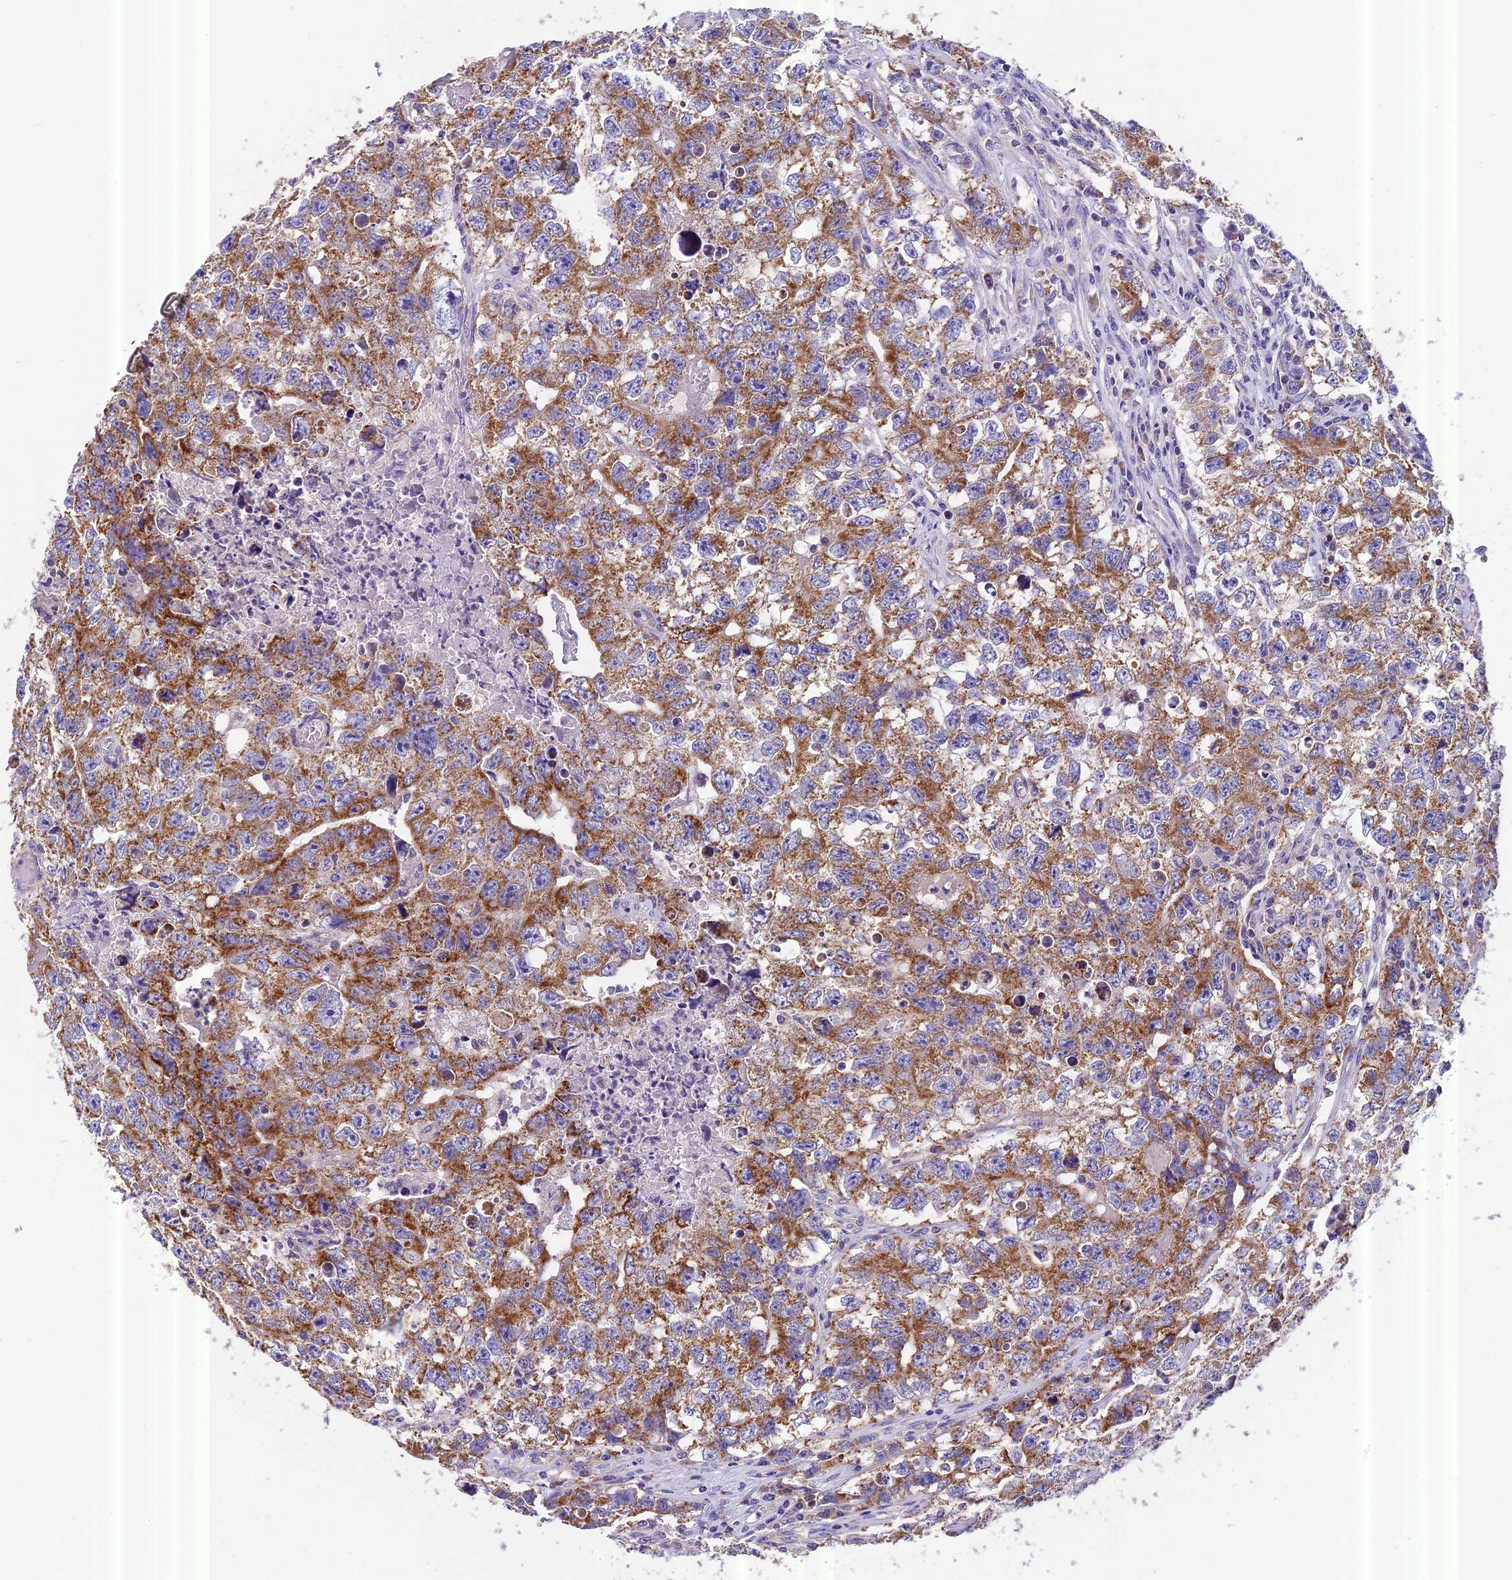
{"staining": {"intensity": "moderate", "quantity": ">75%", "location": "cytoplasmic/membranous"}, "tissue": "testis cancer", "cell_type": "Tumor cells", "image_type": "cancer", "snomed": [{"axis": "morphology", "description": "Seminoma, NOS"}, {"axis": "morphology", "description": "Carcinoma, Embryonal, NOS"}, {"axis": "topography", "description": "Testis"}], "caption": "Tumor cells show medium levels of moderate cytoplasmic/membranous expression in approximately >75% of cells in testis seminoma.", "gene": "MGME1", "patient": {"sex": "male", "age": 43}}